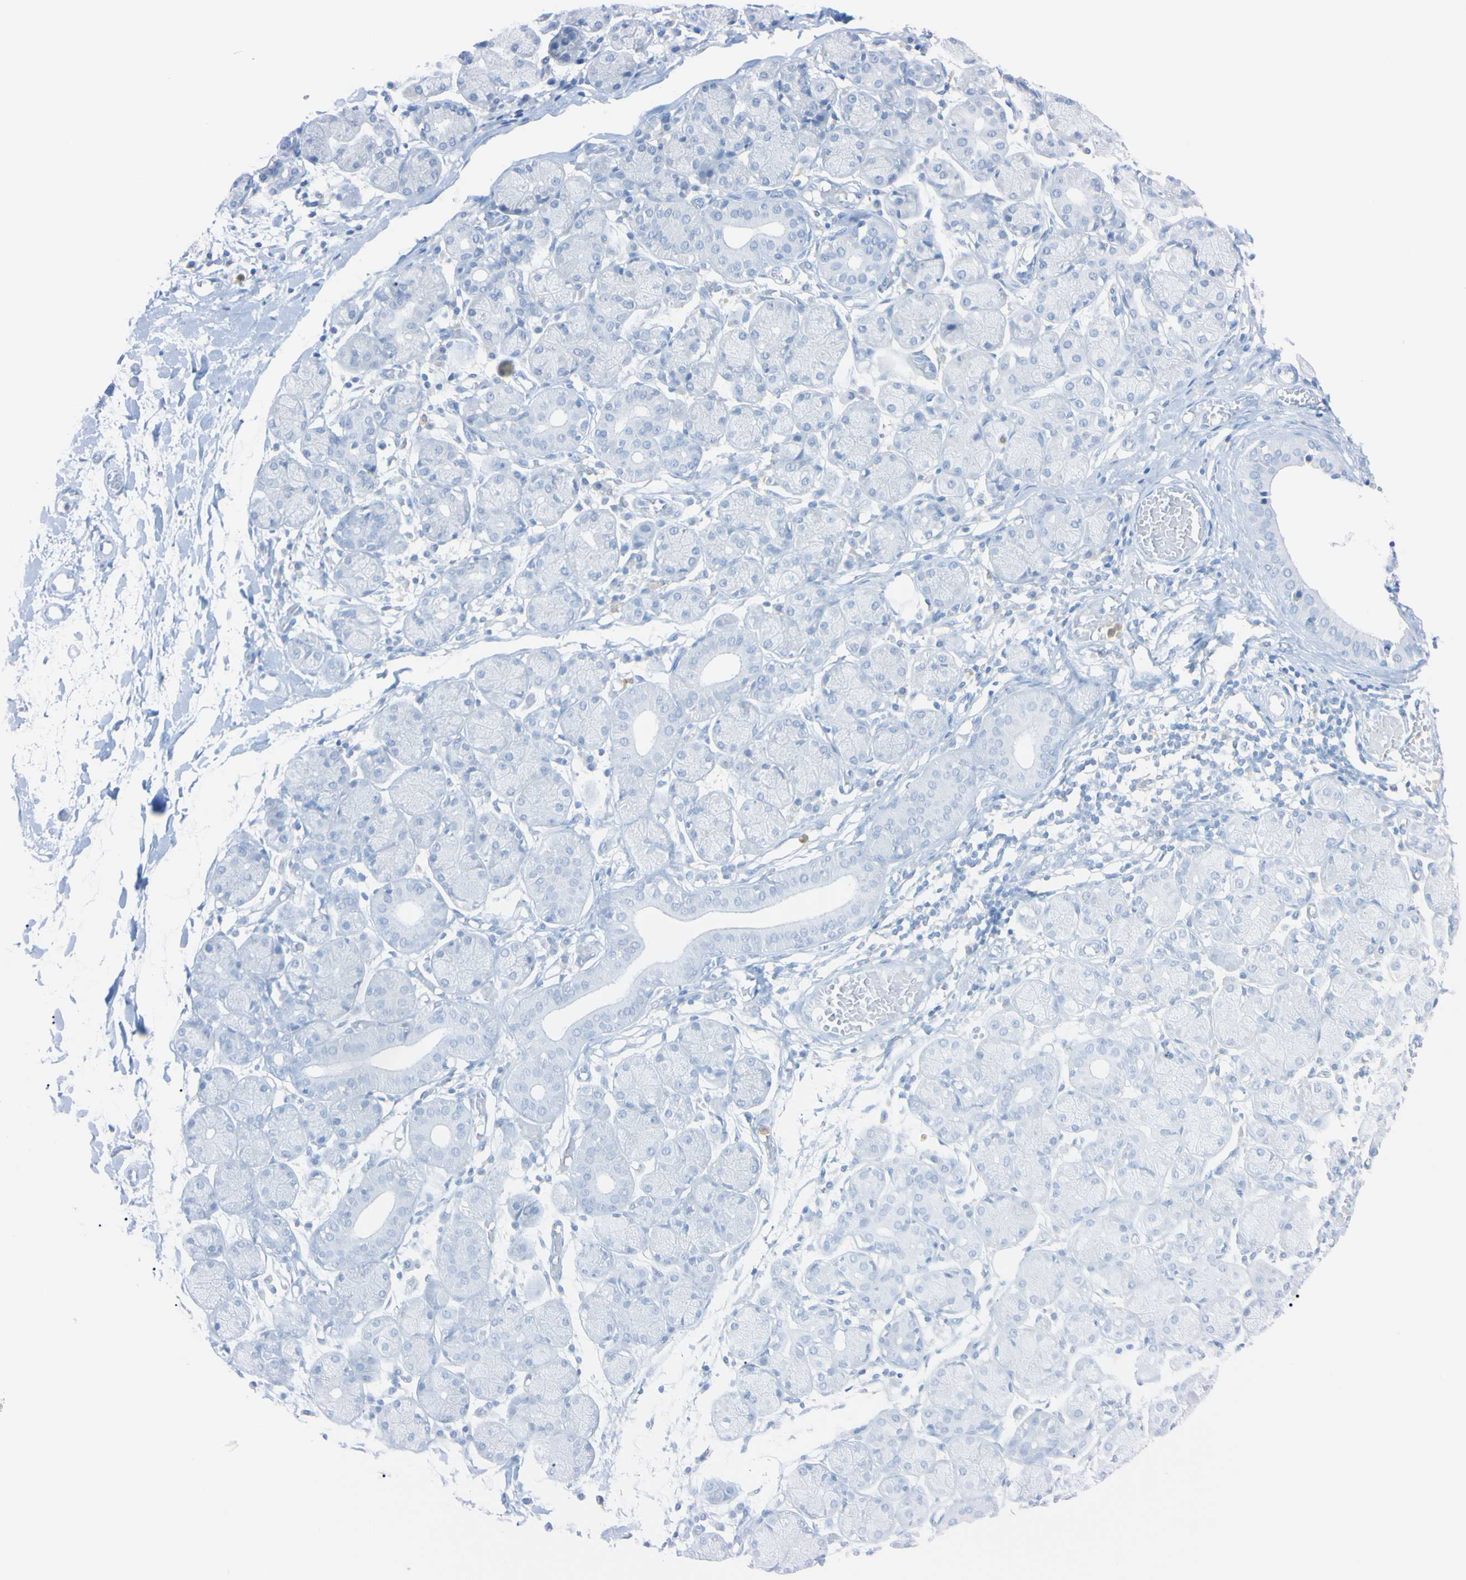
{"staining": {"intensity": "negative", "quantity": "none", "location": "none"}, "tissue": "salivary gland", "cell_type": "Glandular cells", "image_type": "normal", "snomed": [{"axis": "morphology", "description": "Normal tissue, NOS"}, {"axis": "topography", "description": "Salivary gland"}], "caption": "This is an IHC micrograph of normal salivary gland. There is no staining in glandular cells.", "gene": "NCF4", "patient": {"sex": "female", "age": 24}}